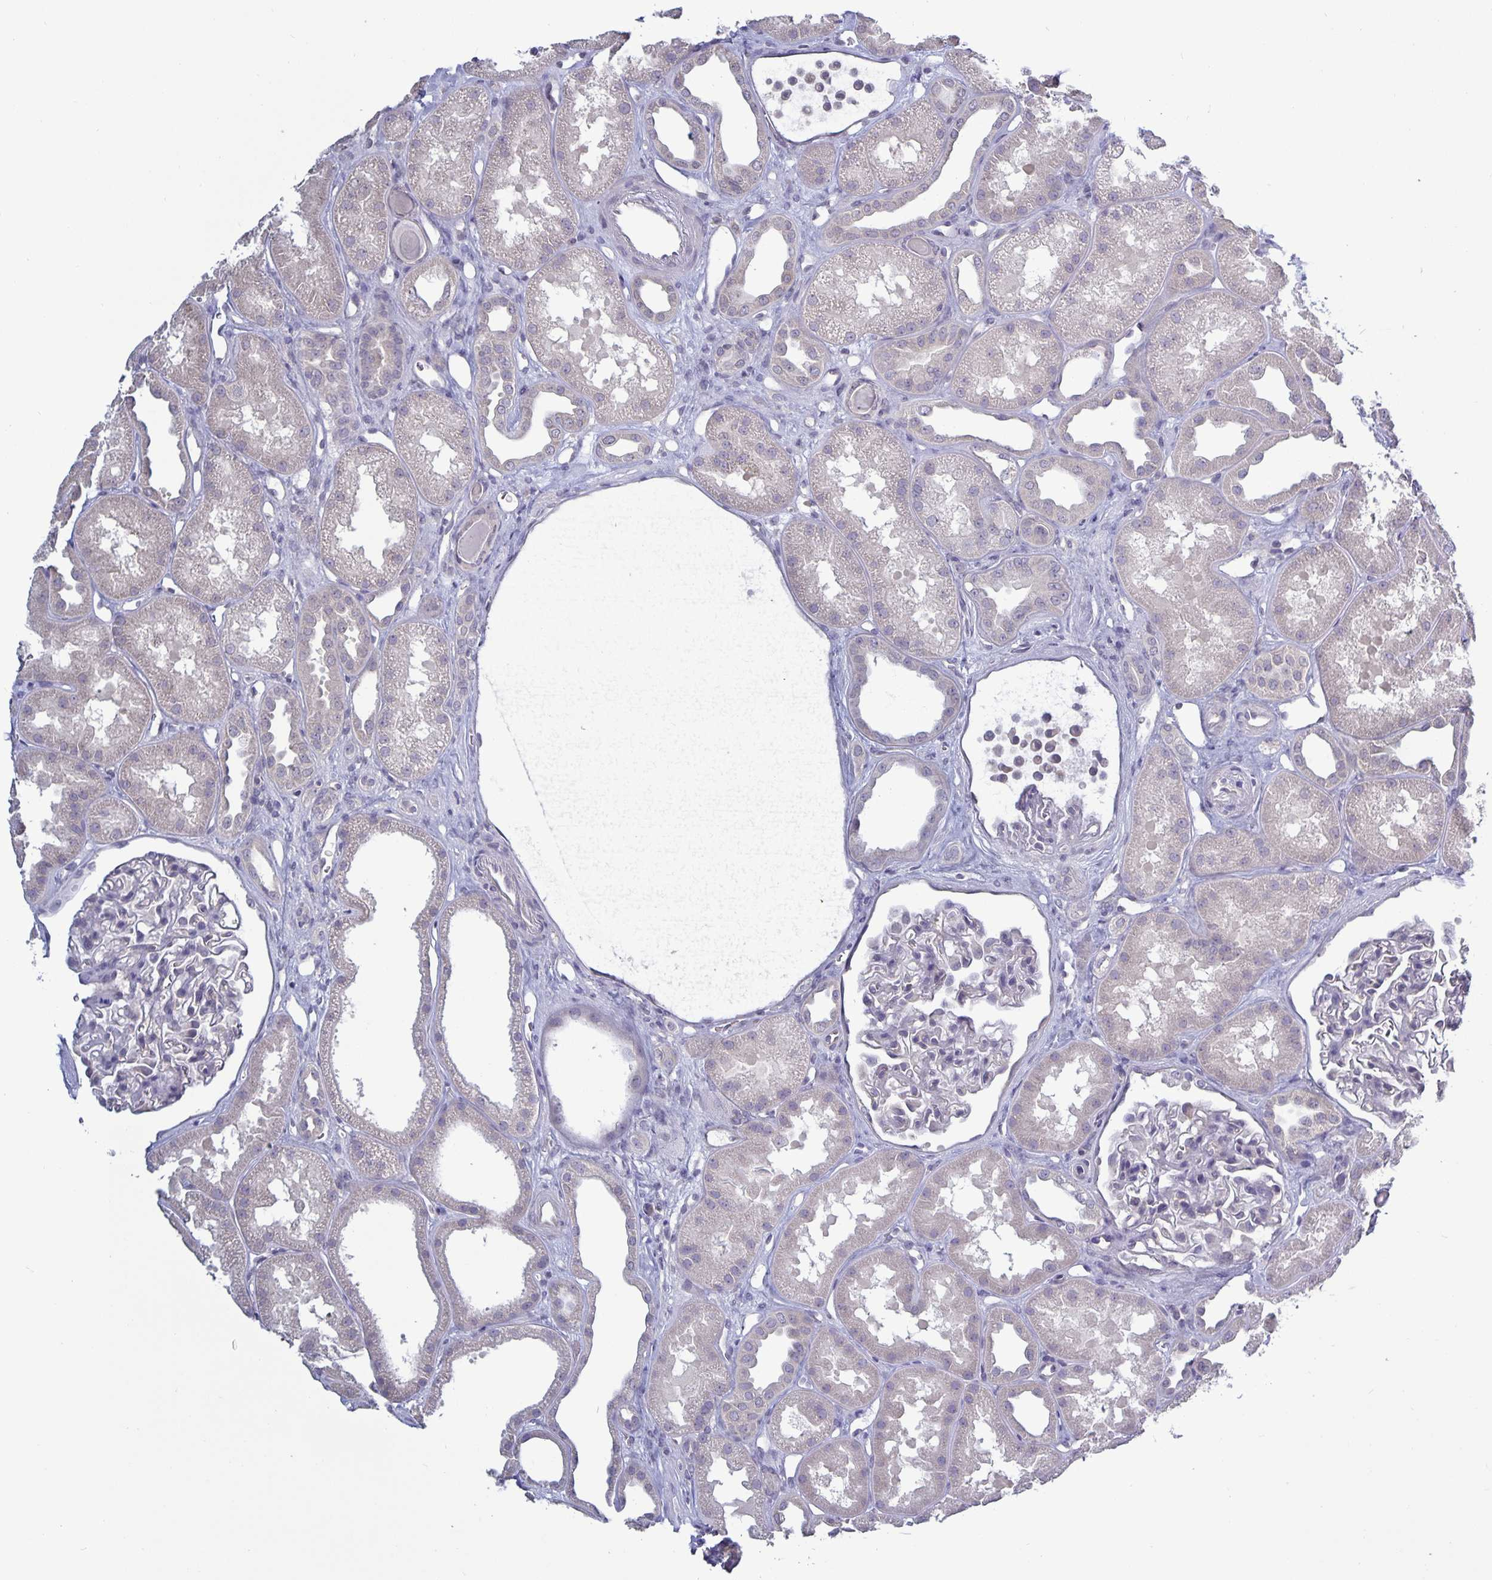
{"staining": {"intensity": "negative", "quantity": "none", "location": "none"}, "tissue": "kidney", "cell_type": "Cells in glomeruli", "image_type": "normal", "snomed": [{"axis": "morphology", "description": "Normal tissue, NOS"}, {"axis": "topography", "description": "Kidney"}], "caption": "The IHC micrograph has no significant expression in cells in glomeruli of kidney.", "gene": "PLCB3", "patient": {"sex": "male", "age": 61}}